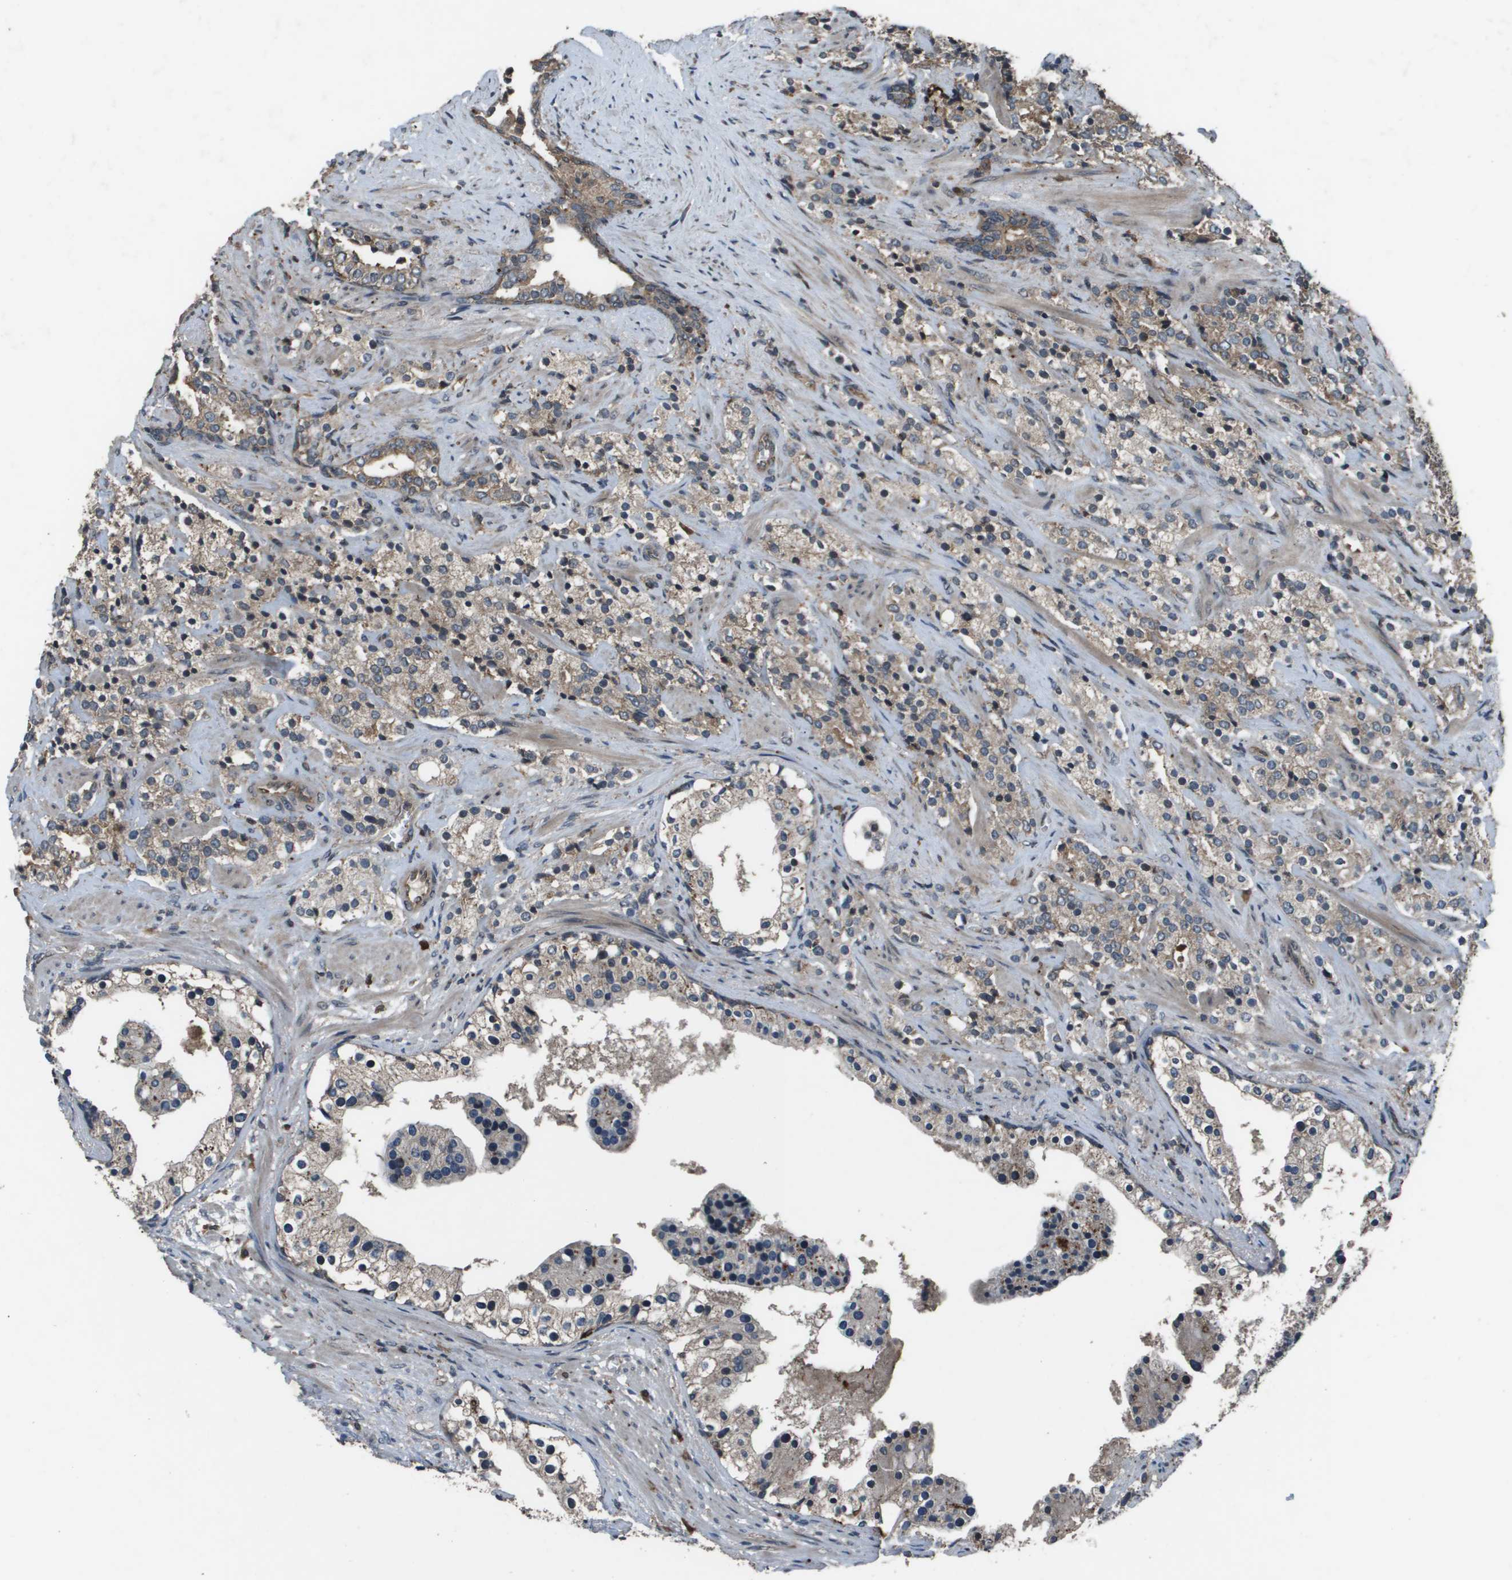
{"staining": {"intensity": "weak", "quantity": ">75%", "location": "cytoplasmic/membranous"}, "tissue": "prostate cancer", "cell_type": "Tumor cells", "image_type": "cancer", "snomed": [{"axis": "morphology", "description": "Adenocarcinoma, High grade"}, {"axis": "topography", "description": "Prostate"}], "caption": "High-power microscopy captured an immunohistochemistry photomicrograph of prostate cancer (adenocarcinoma (high-grade)), revealing weak cytoplasmic/membranous expression in approximately >75% of tumor cells.", "gene": "GOSR2", "patient": {"sex": "male", "age": 71}}